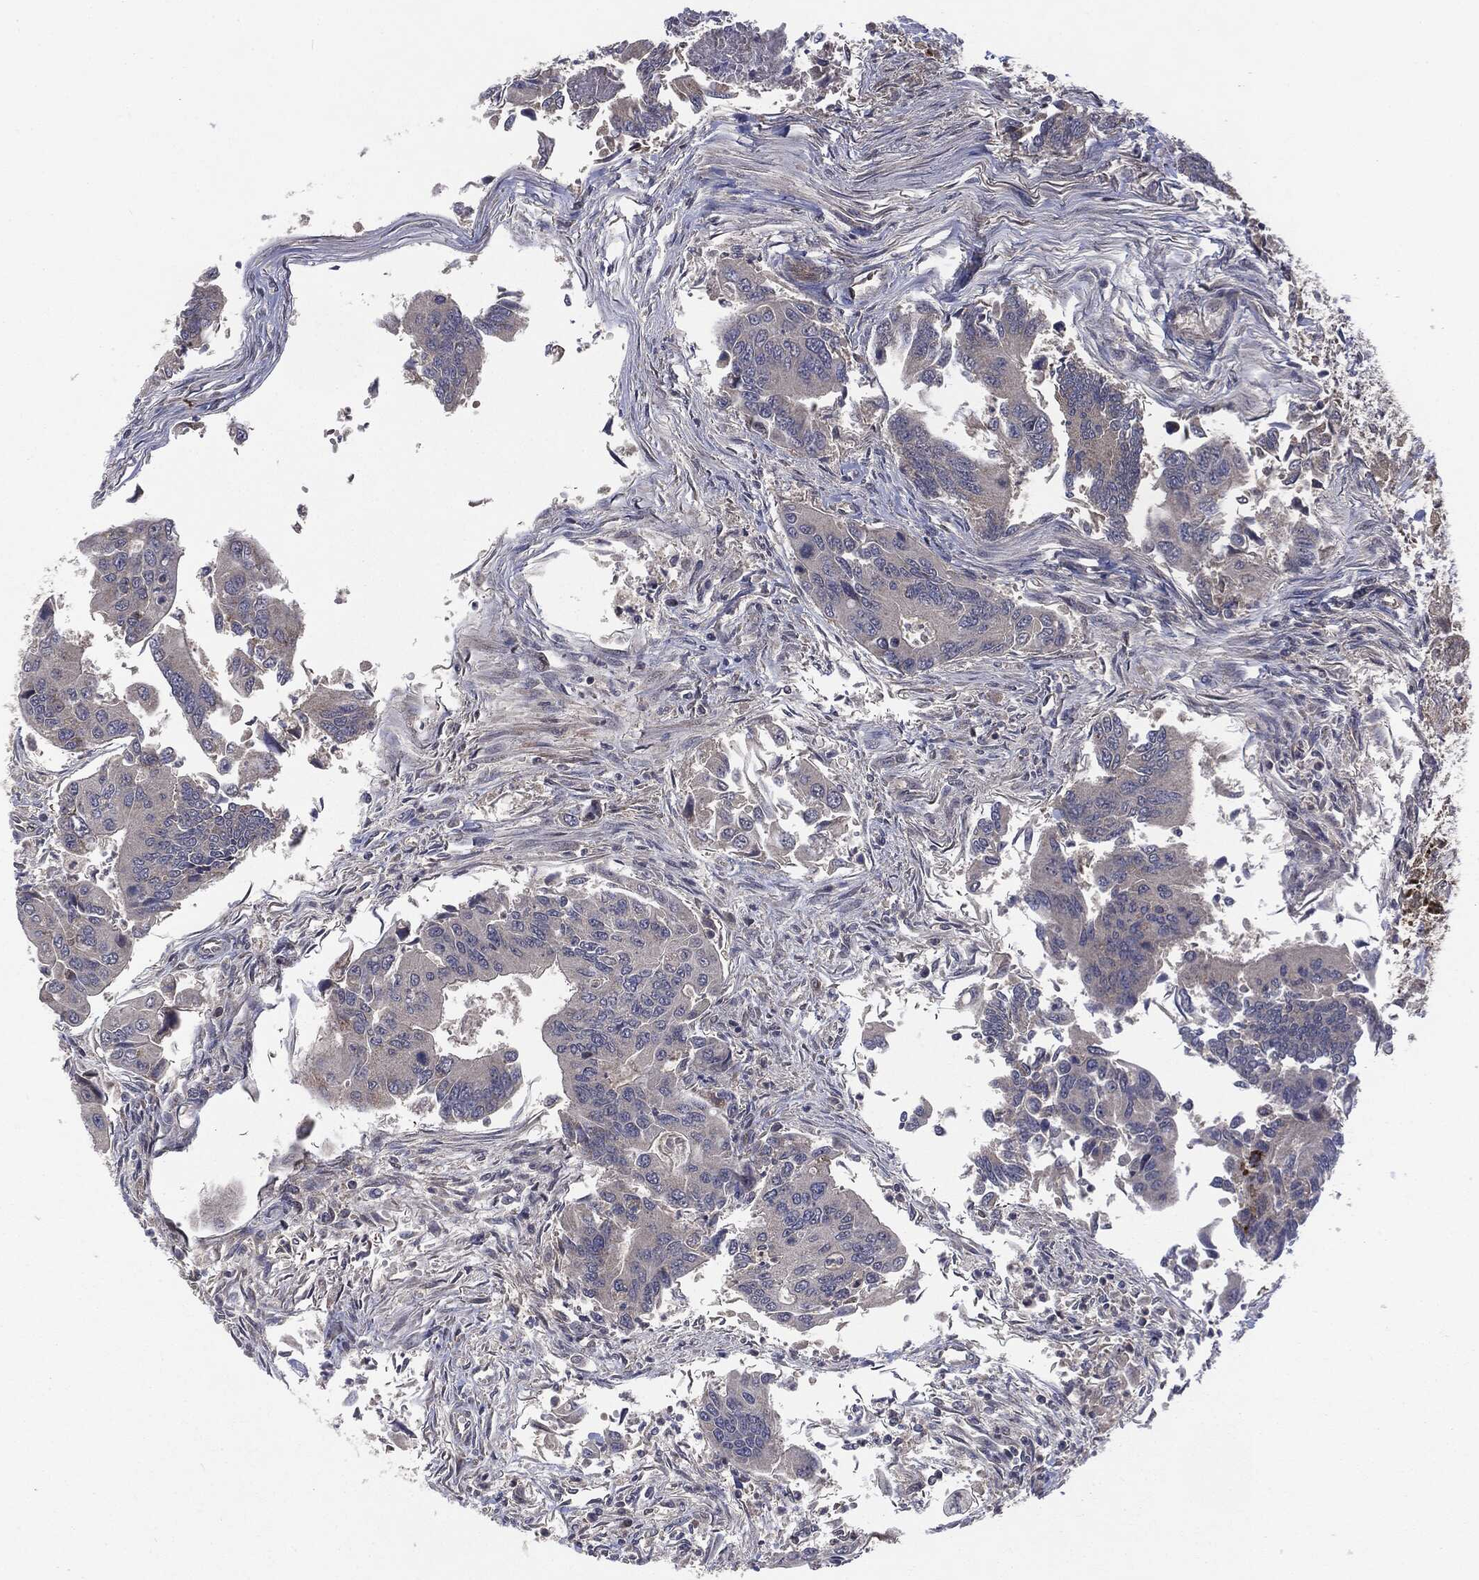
{"staining": {"intensity": "negative", "quantity": "none", "location": "none"}, "tissue": "colorectal cancer", "cell_type": "Tumor cells", "image_type": "cancer", "snomed": [{"axis": "morphology", "description": "Adenocarcinoma, NOS"}, {"axis": "topography", "description": "Colon"}], "caption": "High power microscopy image of an immunohistochemistry (IHC) micrograph of colorectal cancer (adenocarcinoma), revealing no significant expression in tumor cells.", "gene": "PTPA", "patient": {"sex": "female", "age": 67}}